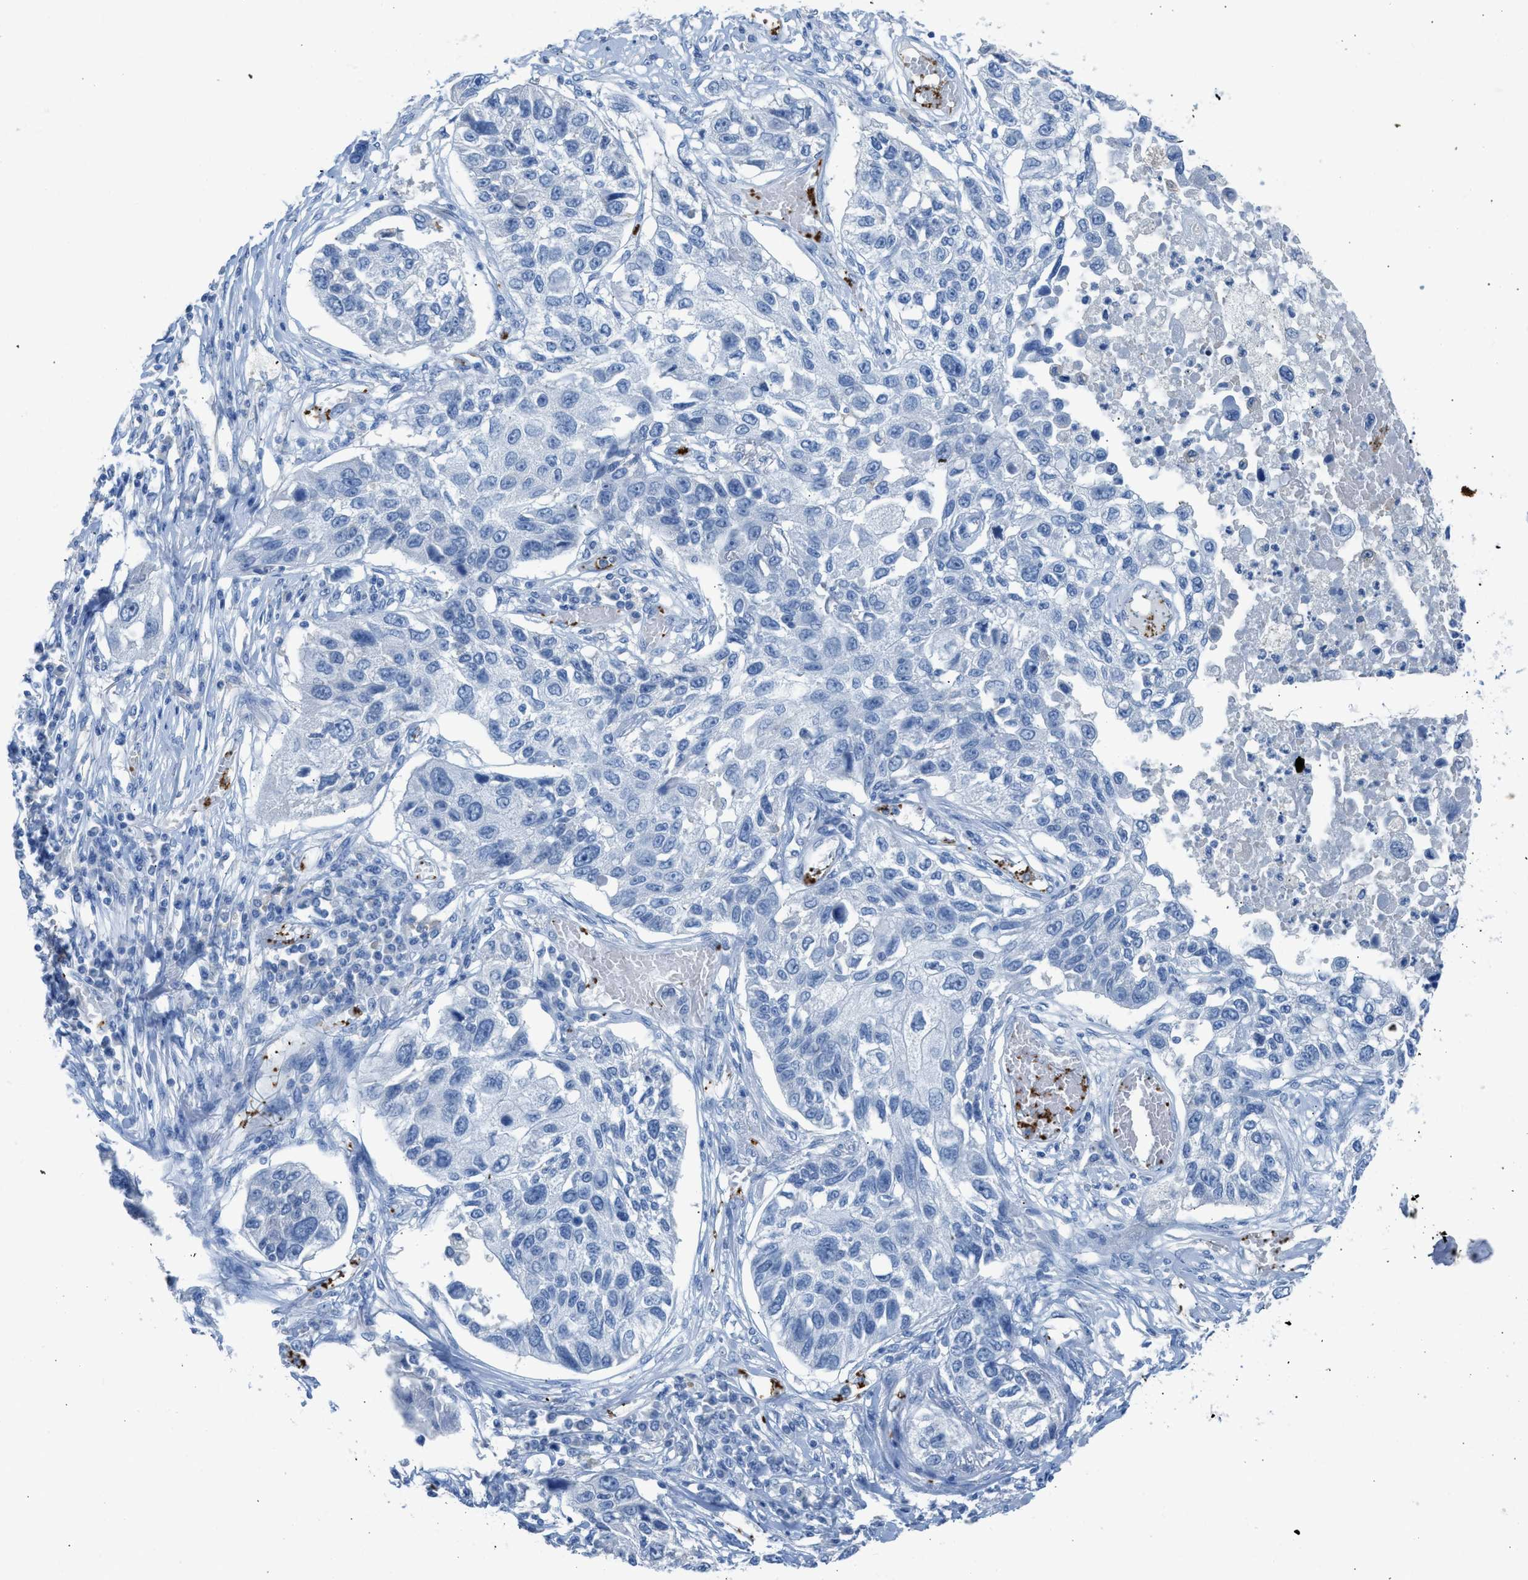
{"staining": {"intensity": "negative", "quantity": "none", "location": "none"}, "tissue": "lung cancer", "cell_type": "Tumor cells", "image_type": "cancer", "snomed": [{"axis": "morphology", "description": "Squamous cell carcinoma, NOS"}, {"axis": "topography", "description": "Lung"}], "caption": "High magnification brightfield microscopy of lung cancer (squamous cell carcinoma) stained with DAB (3,3'-diaminobenzidine) (brown) and counterstained with hematoxylin (blue): tumor cells show no significant staining.", "gene": "FAIM2", "patient": {"sex": "male", "age": 71}}